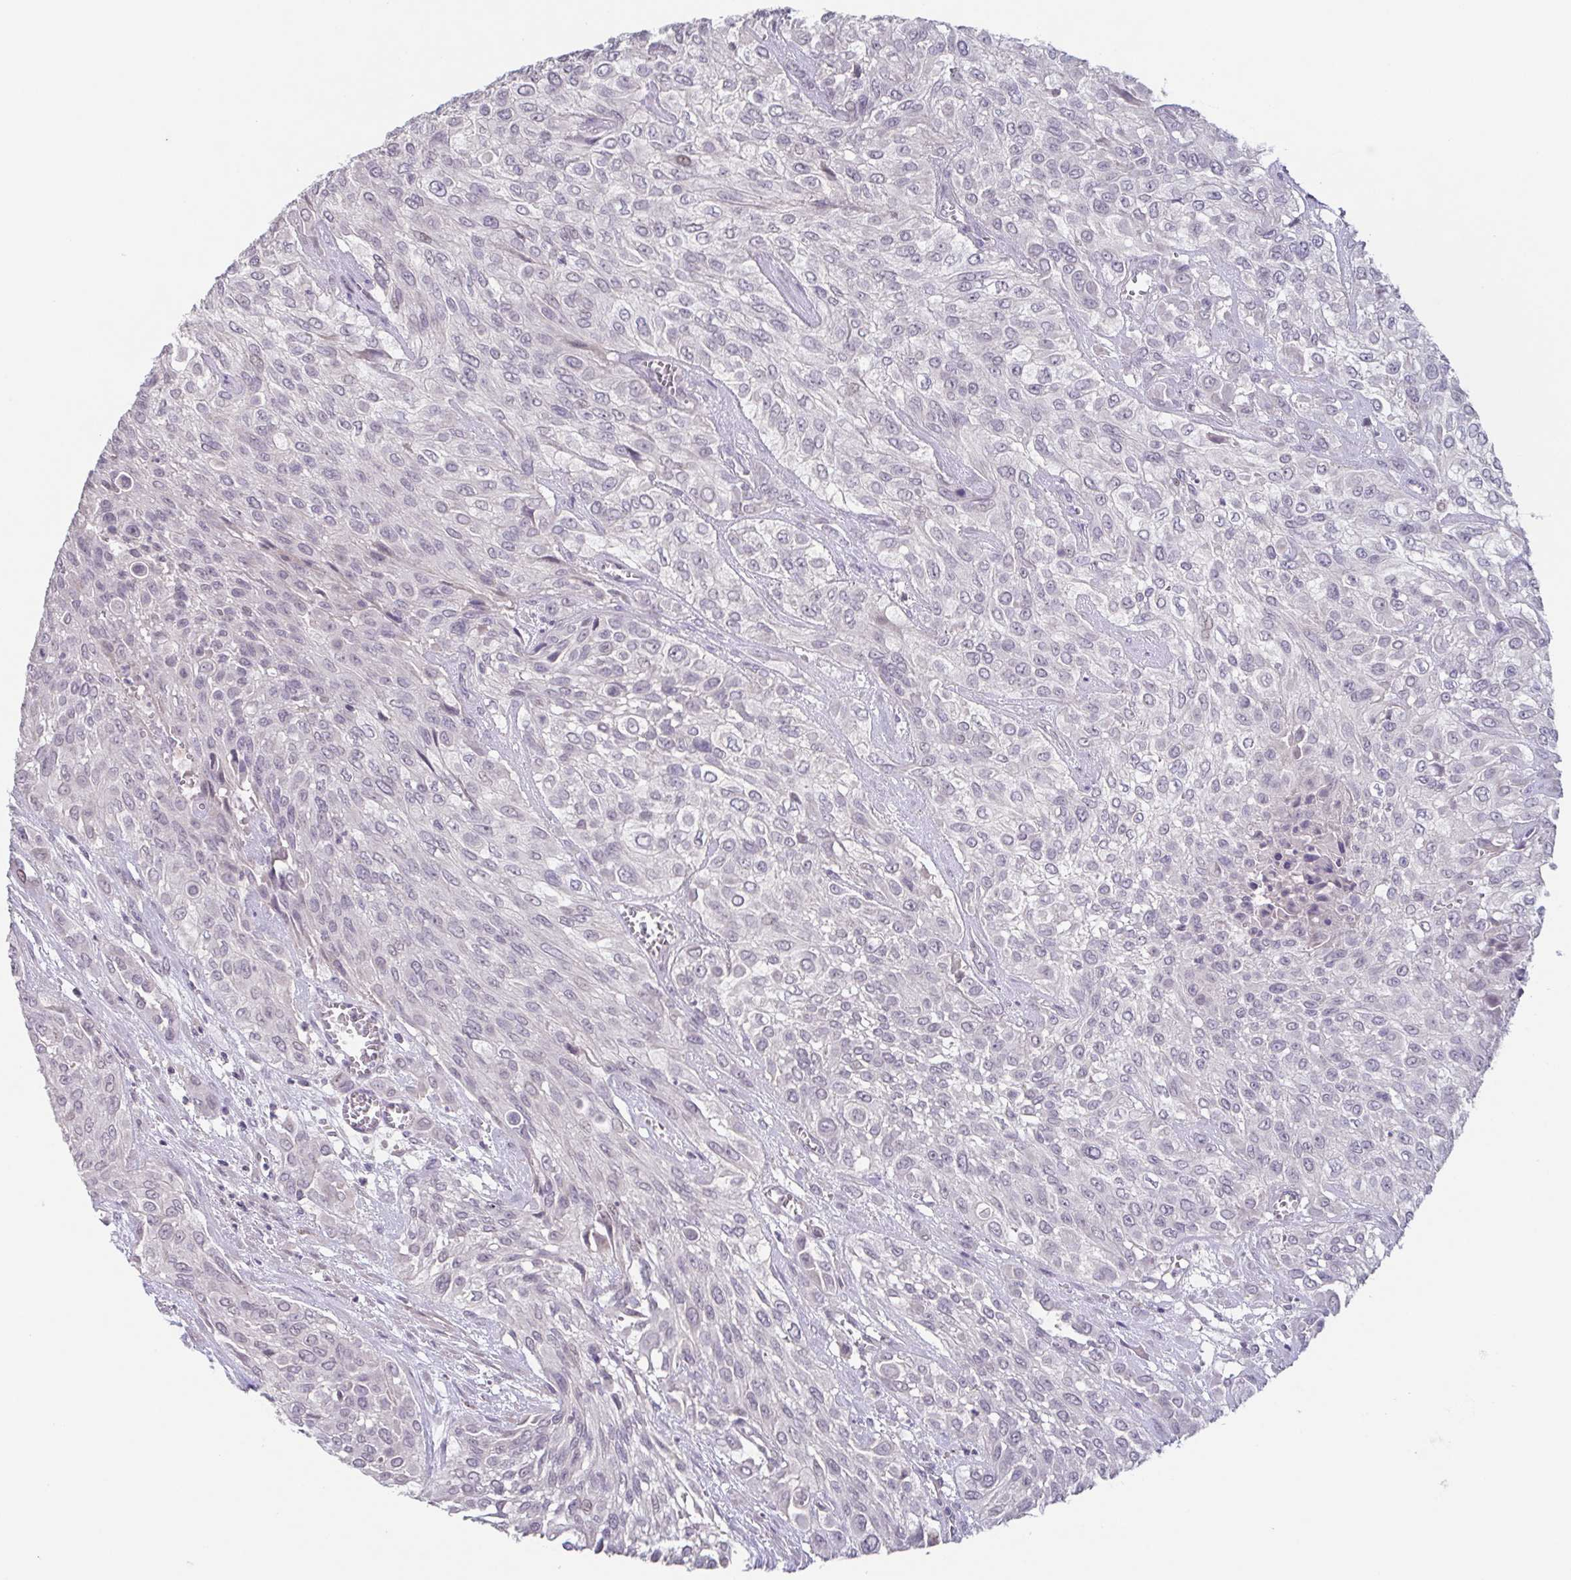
{"staining": {"intensity": "negative", "quantity": "none", "location": "none"}, "tissue": "urothelial cancer", "cell_type": "Tumor cells", "image_type": "cancer", "snomed": [{"axis": "morphology", "description": "Urothelial carcinoma, High grade"}, {"axis": "topography", "description": "Urinary bladder"}], "caption": "The photomicrograph demonstrates no significant staining in tumor cells of urothelial carcinoma (high-grade).", "gene": "GHRL", "patient": {"sex": "male", "age": 57}}